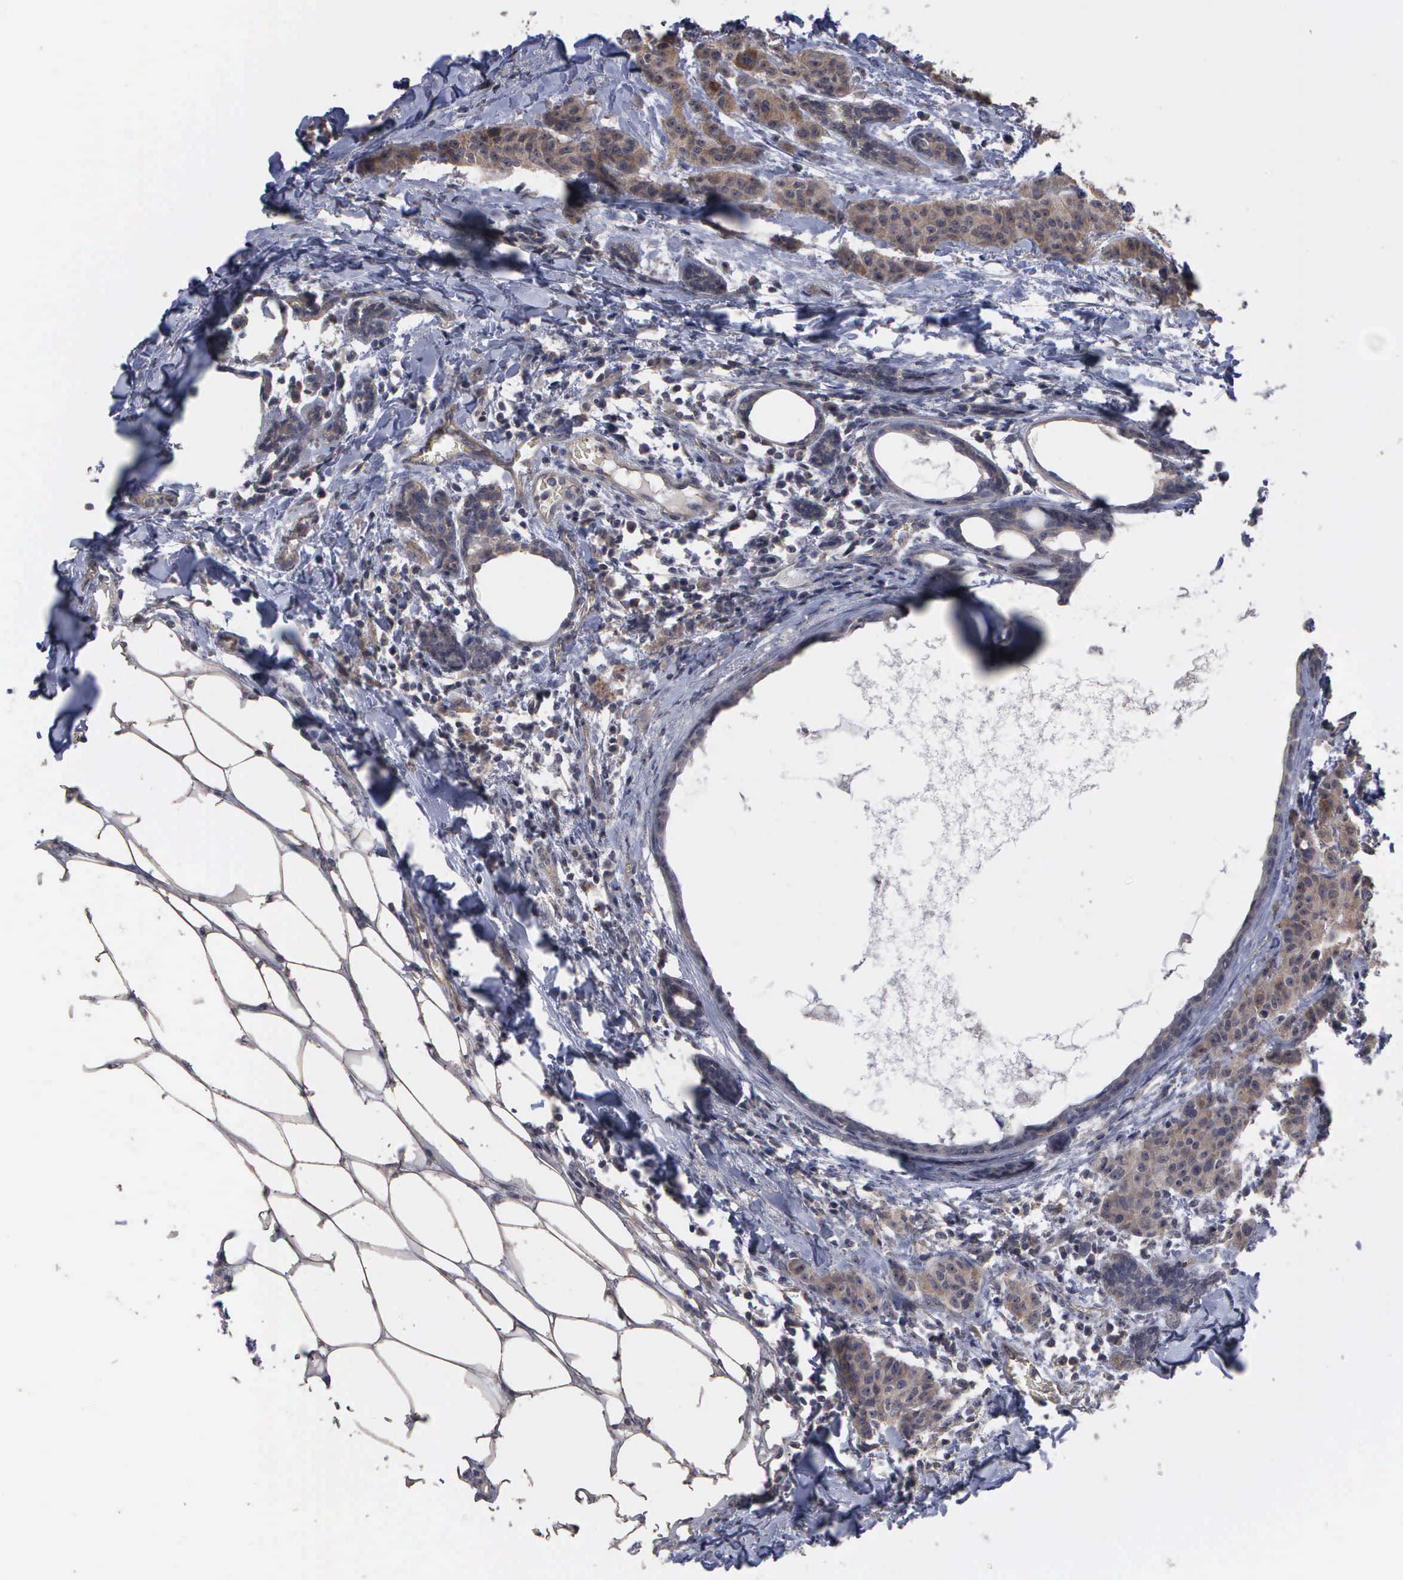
{"staining": {"intensity": "moderate", "quantity": ">75%", "location": "cytoplasmic/membranous"}, "tissue": "breast cancer", "cell_type": "Tumor cells", "image_type": "cancer", "snomed": [{"axis": "morphology", "description": "Duct carcinoma"}, {"axis": "topography", "description": "Breast"}], "caption": "An image of intraductal carcinoma (breast) stained for a protein displays moderate cytoplasmic/membranous brown staining in tumor cells.", "gene": "CRKL", "patient": {"sex": "female", "age": 40}}